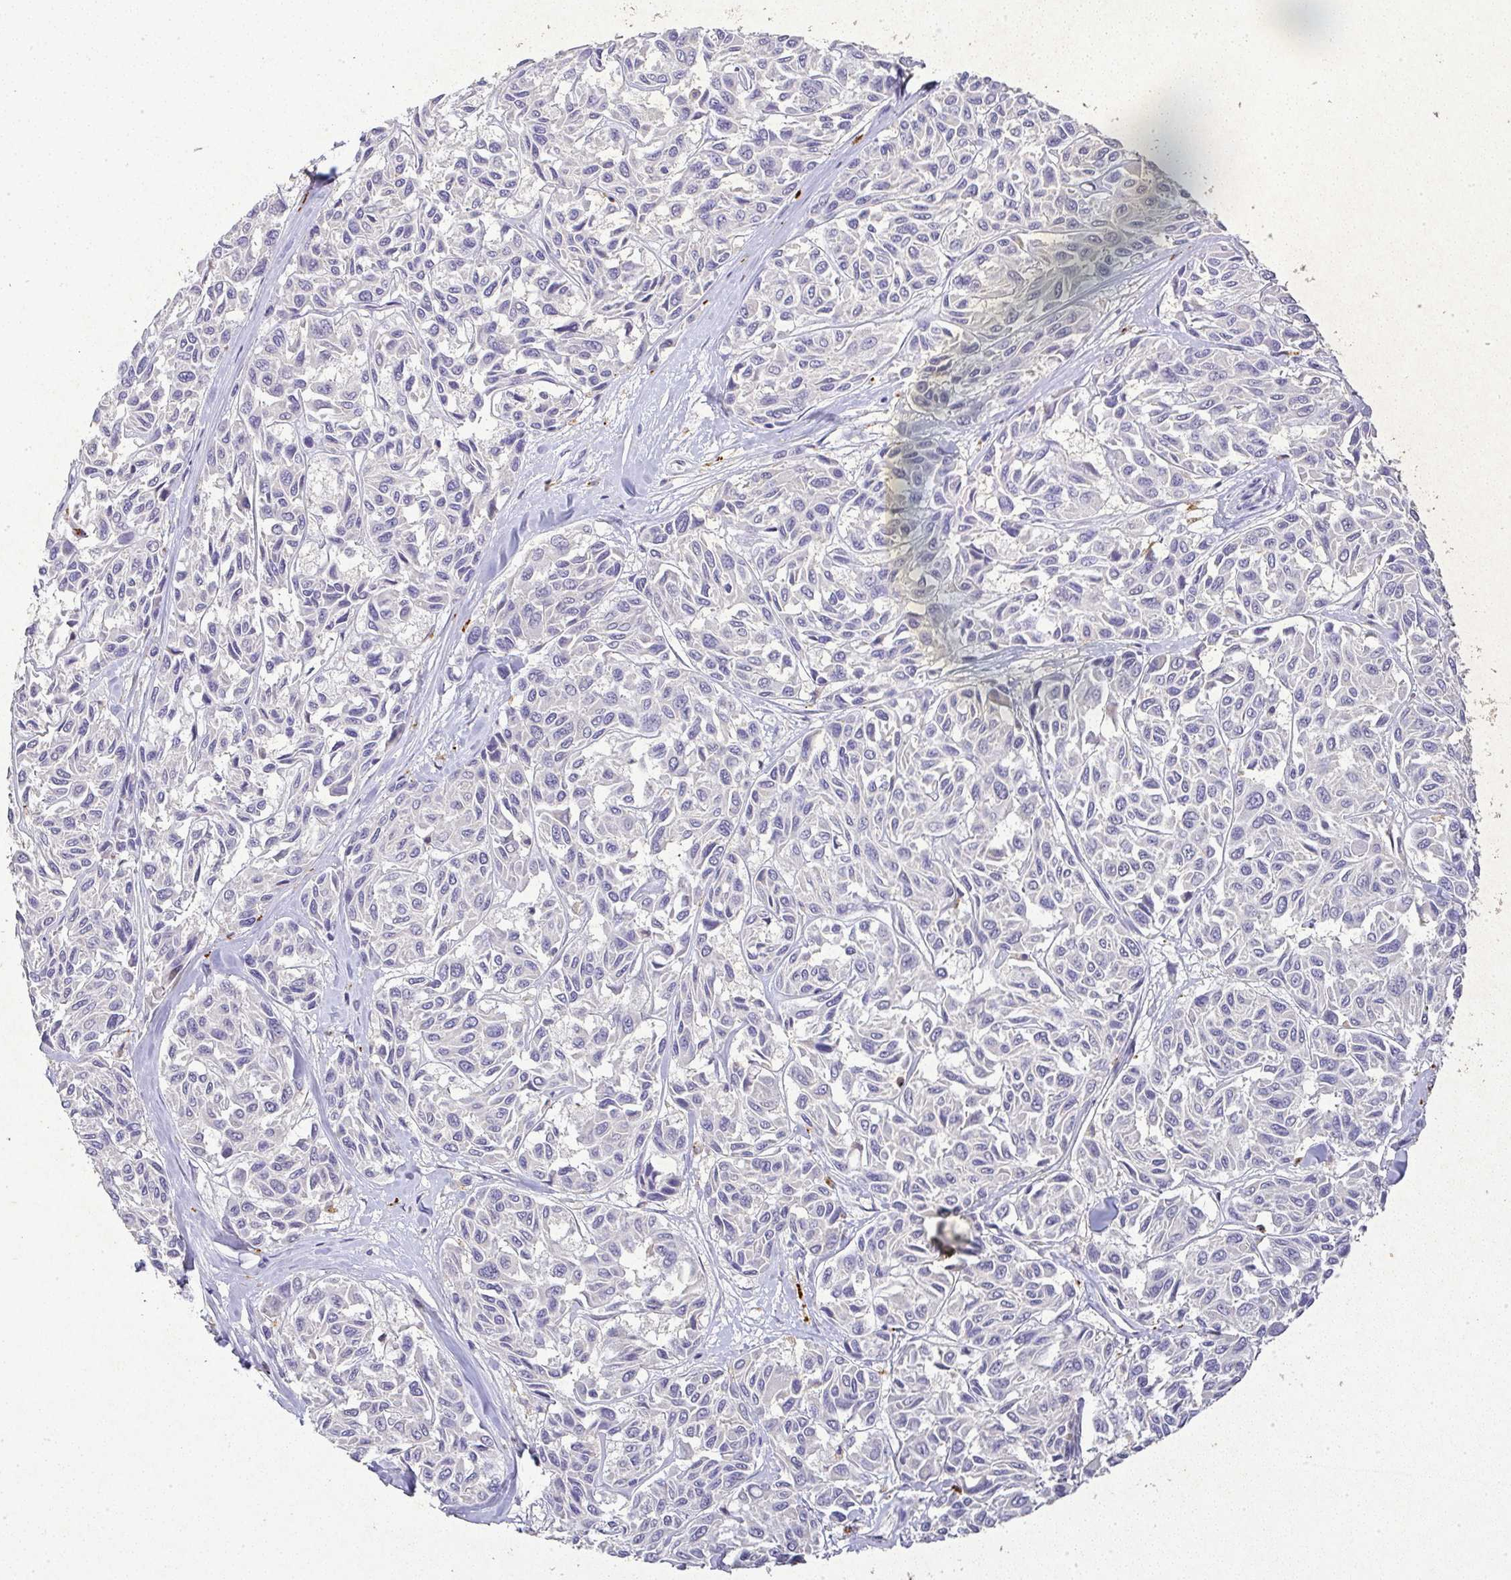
{"staining": {"intensity": "negative", "quantity": "none", "location": "none"}, "tissue": "melanoma", "cell_type": "Tumor cells", "image_type": "cancer", "snomed": [{"axis": "morphology", "description": "Malignant melanoma, NOS"}, {"axis": "topography", "description": "Skin"}], "caption": "Tumor cells are negative for brown protein staining in malignant melanoma.", "gene": "RPS2", "patient": {"sex": "female", "age": 66}}